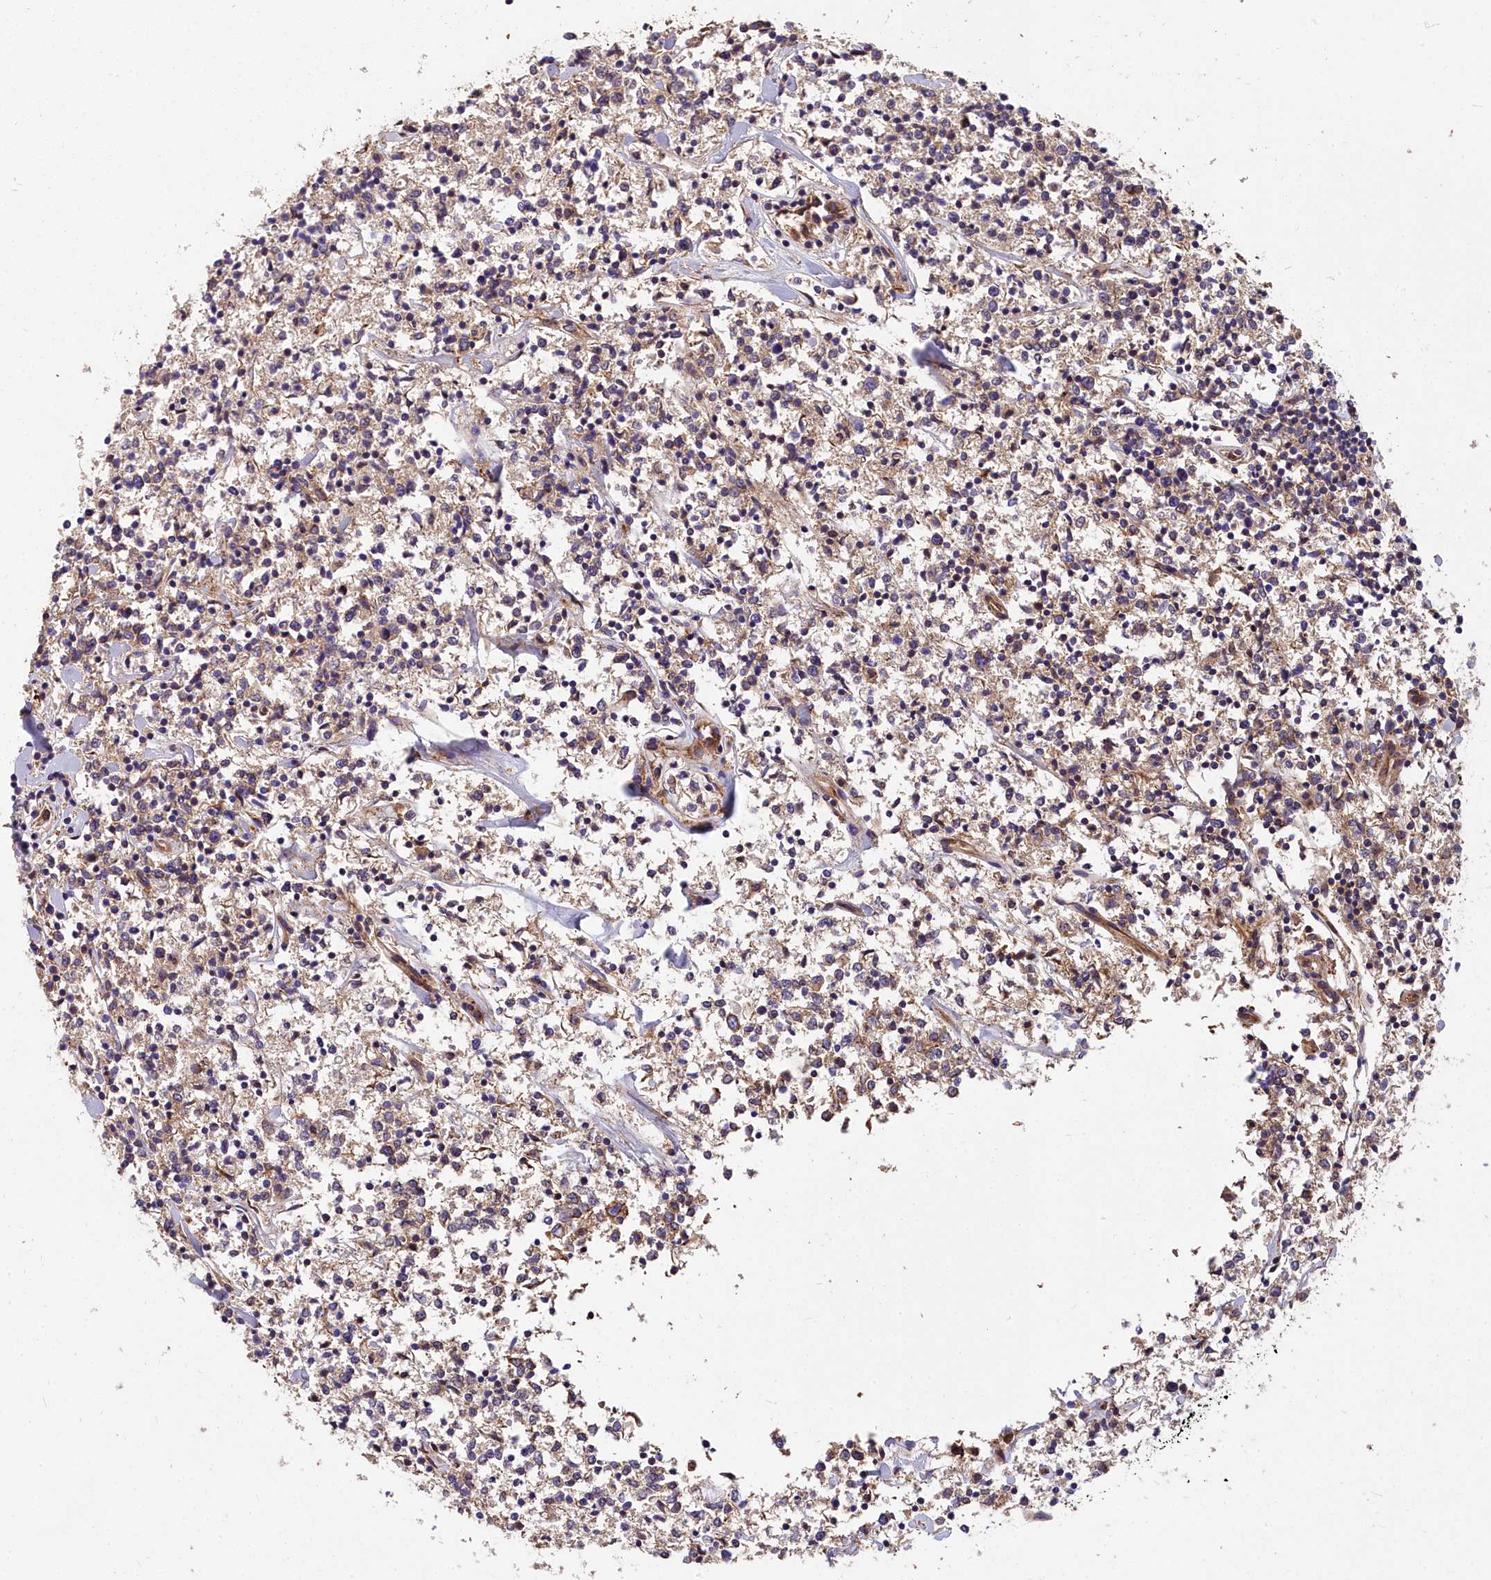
{"staining": {"intensity": "negative", "quantity": "none", "location": "none"}, "tissue": "lymphoma", "cell_type": "Tumor cells", "image_type": "cancer", "snomed": [{"axis": "morphology", "description": "Malignant lymphoma, non-Hodgkin's type, Low grade"}, {"axis": "topography", "description": "Small intestine"}], "caption": "High power microscopy histopathology image of an IHC image of lymphoma, revealing no significant expression in tumor cells. Nuclei are stained in blue.", "gene": "DCTN3", "patient": {"sex": "female", "age": 59}}